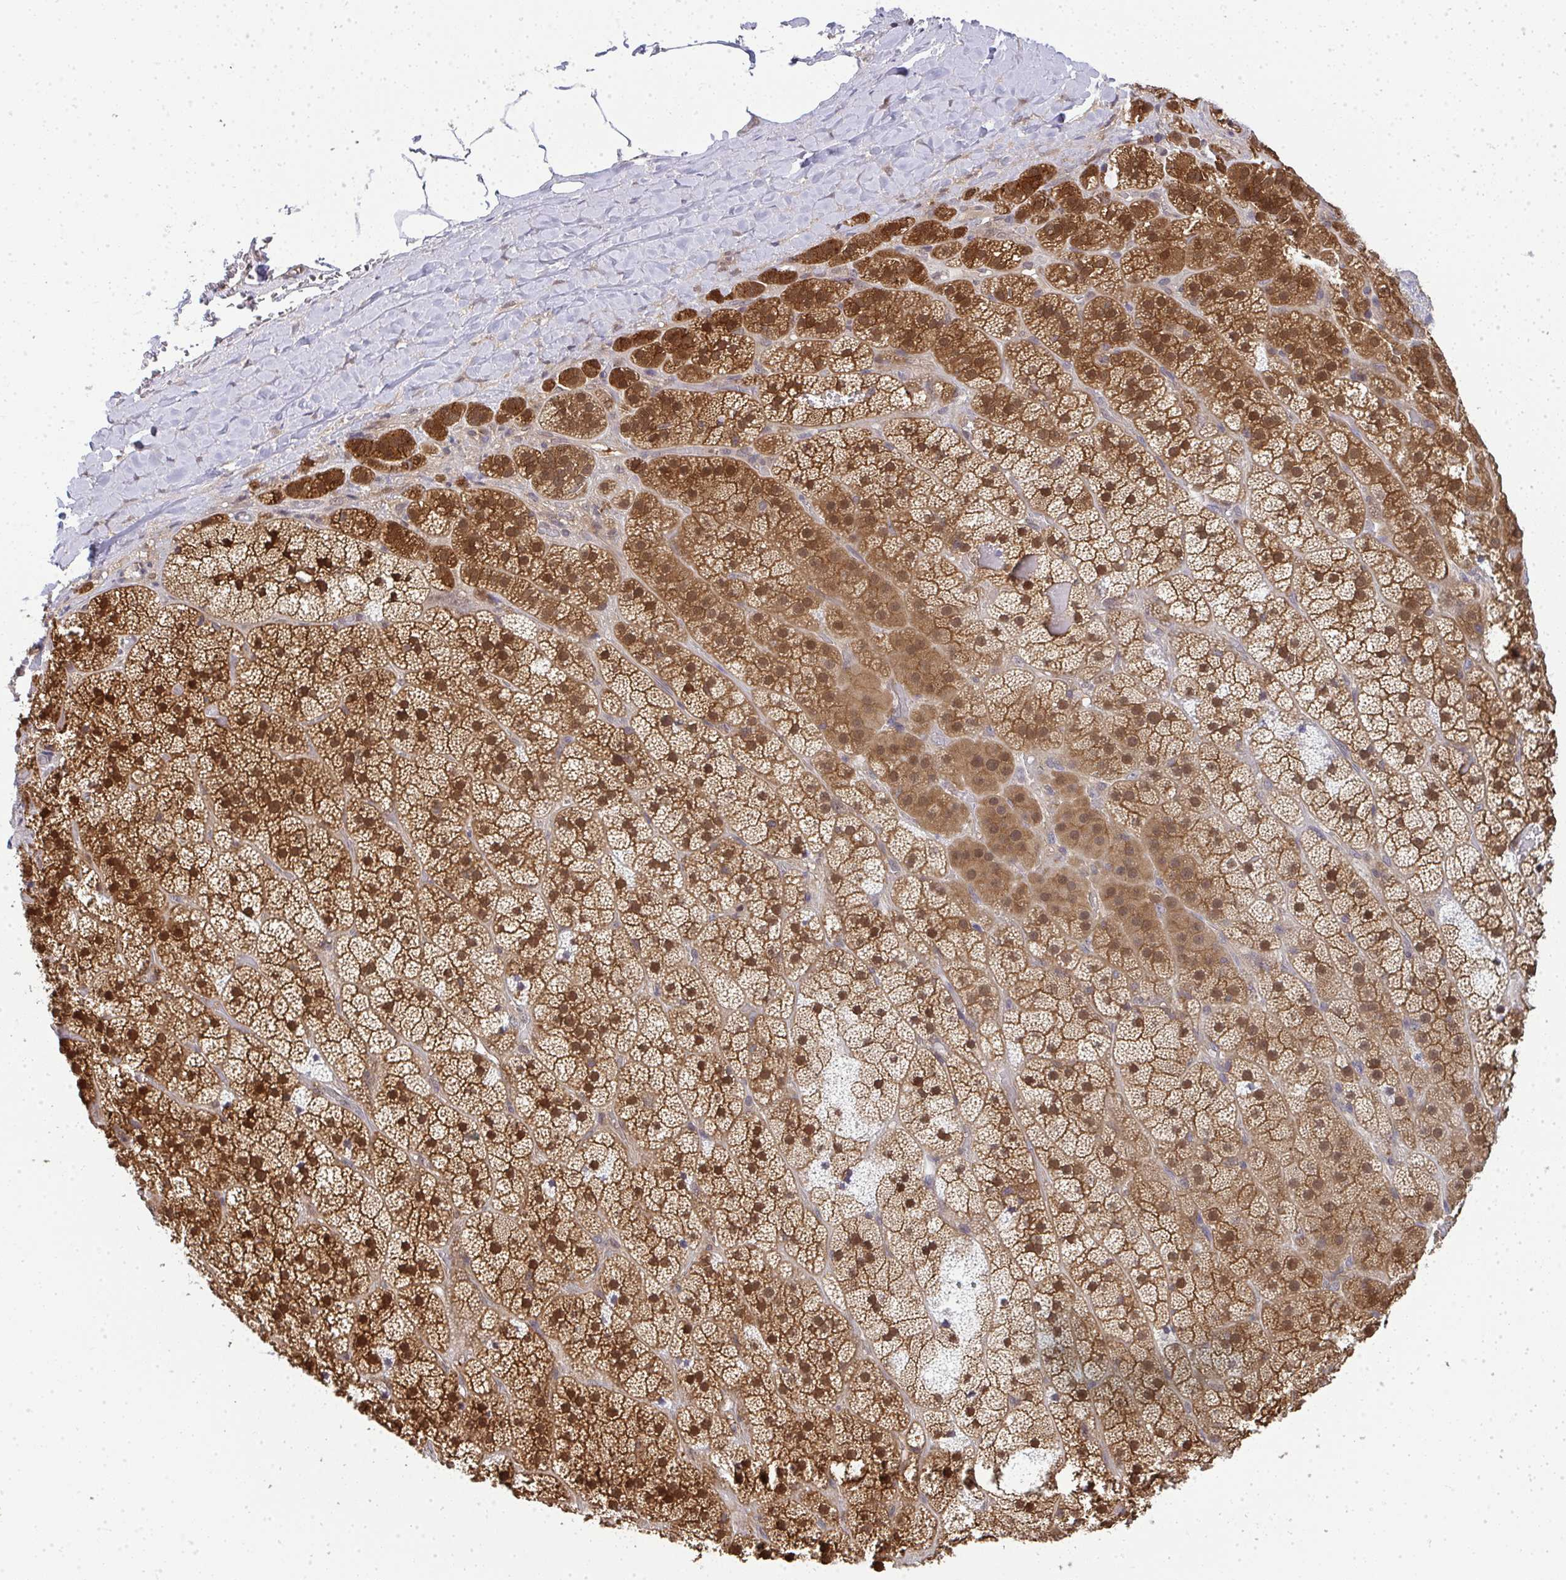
{"staining": {"intensity": "strong", "quantity": ">75%", "location": "cytoplasmic/membranous,nuclear"}, "tissue": "adrenal gland", "cell_type": "Glandular cells", "image_type": "normal", "snomed": [{"axis": "morphology", "description": "Normal tissue, NOS"}, {"axis": "topography", "description": "Adrenal gland"}], "caption": "Brown immunohistochemical staining in benign adrenal gland displays strong cytoplasmic/membranous,nuclear expression in approximately >75% of glandular cells.", "gene": "HDHD2", "patient": {"sex": "male", "age": 57}}